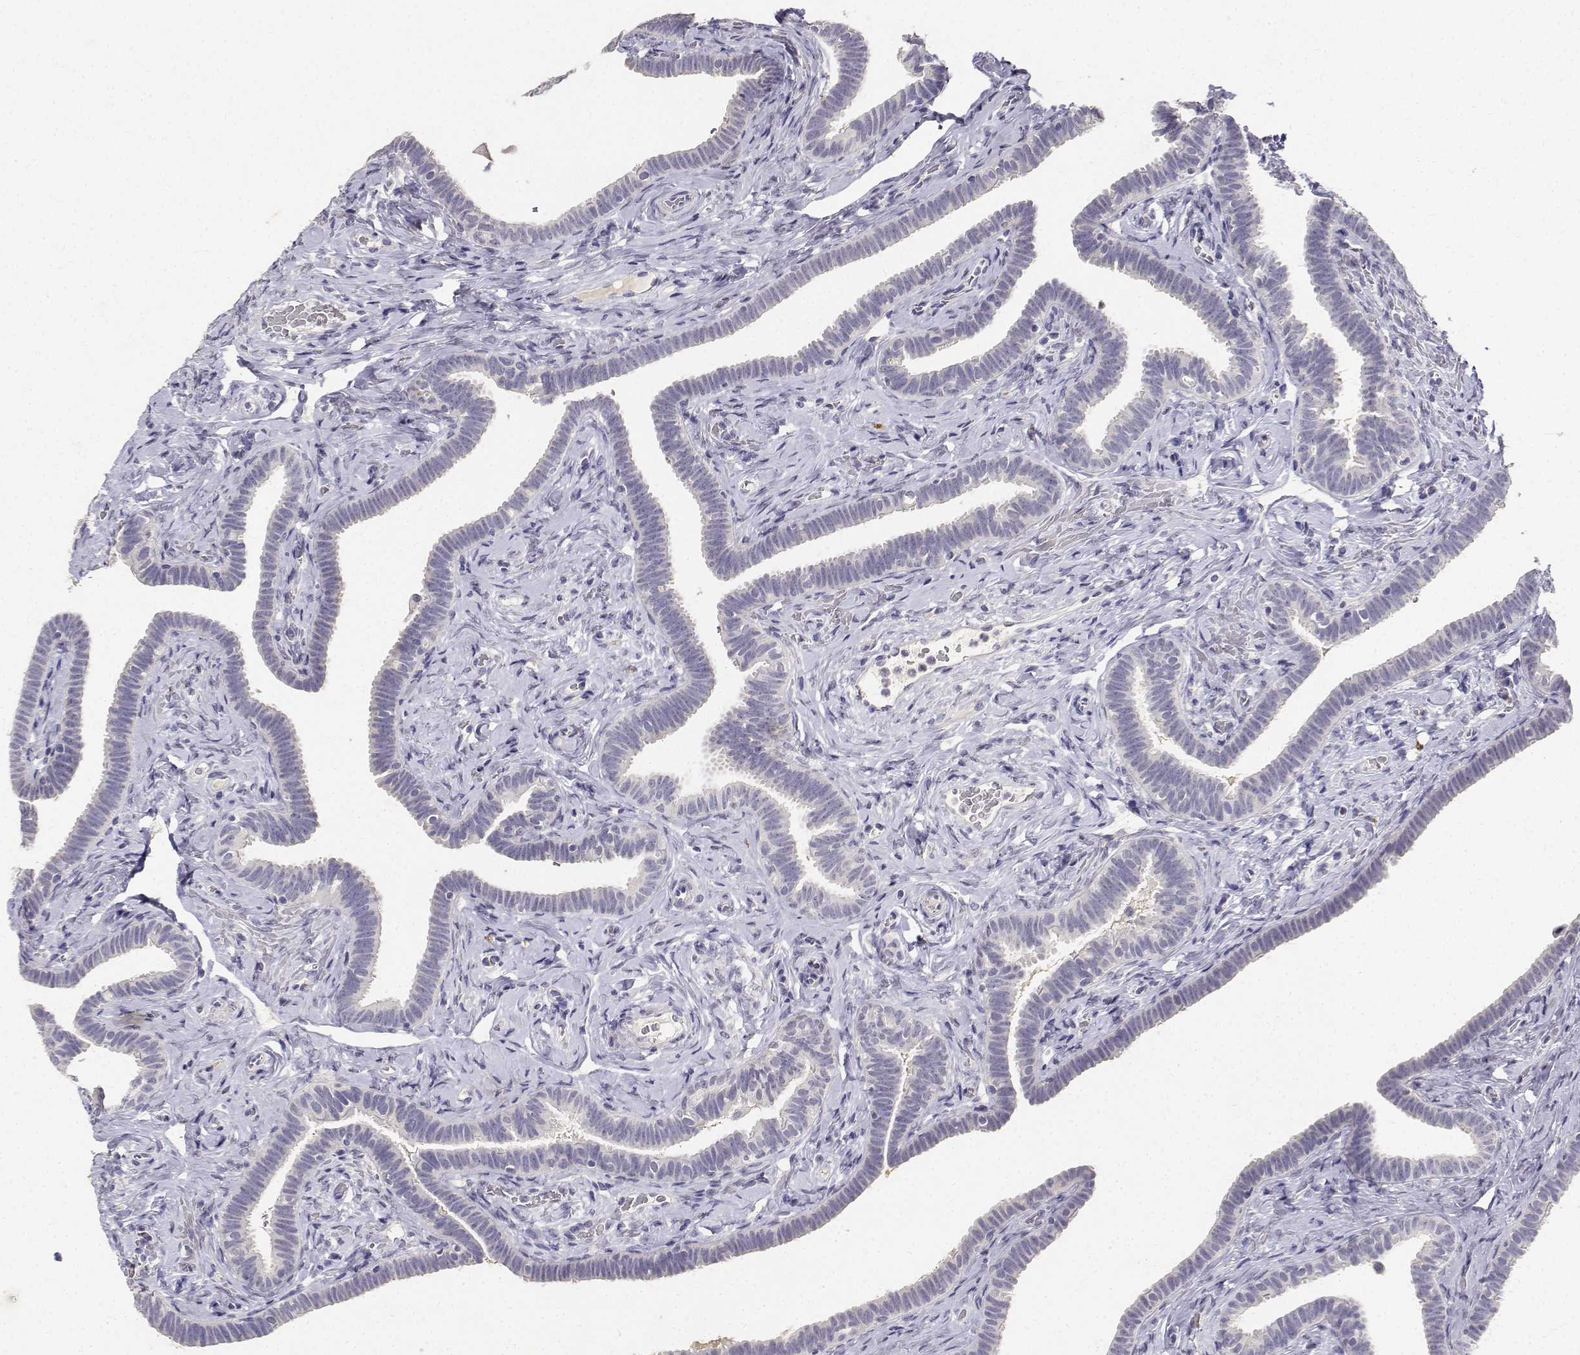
{"staining": {"intensity": "negative", "quantity": "none", "location": "none"}, "tissue": "fallopian tube", "cell_type": "Glandular cells", "image_type": "normal", "snomed": [{"axis": "morphology", "description": "Normal tissue, NOS"}, {"axis": "topography", "description": "Fallopian tube"}], "caption": "Glandular cells are negative for protein expression in benign human fallopian tube. The staining was performed using DAB (3,3'-diaminobenzidine) to visualize the protein expression in brown, while the nuclei were stained in blue with hematoxylin (Magnification: 20x).", "gene": "PAEP", "patient": {"sex": "female", "age": 69}}